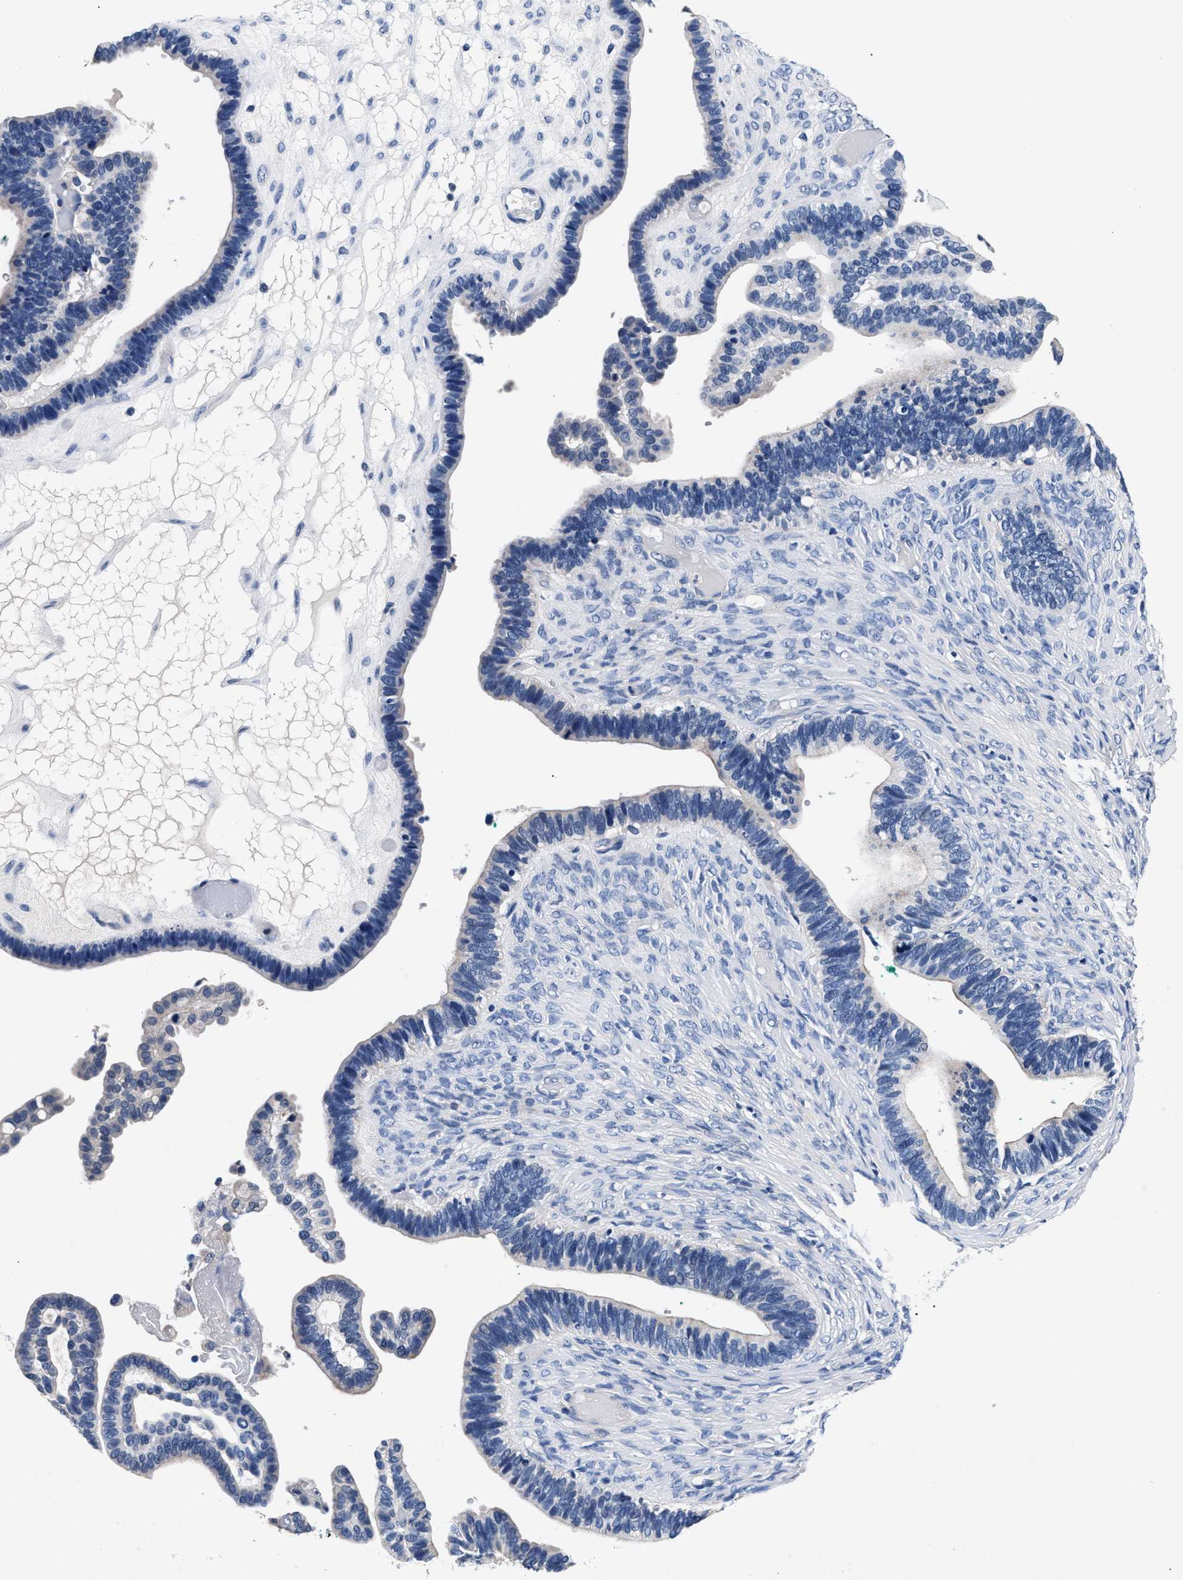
{"staining": {"intensity": "negative", "quantity": "none", "location": "none"}, "tissue": "ovarian cancer", "cell_type": "Tumor cells", "image_type": "cancer", "snomed": [{"axis": "morphology", "description": "Cystadenocarcinoma, serous, NOS"}, {"axis": "topography", "description": "Ovary"}], "caption": "Immunohistochemistry micrograph of neoplastic tissue: ovarian cancer stained with DAB exhibits no significant protein staining in tumor cells.", "gene": "PHF24", "patient": {"sex": "female", "age": 56}}